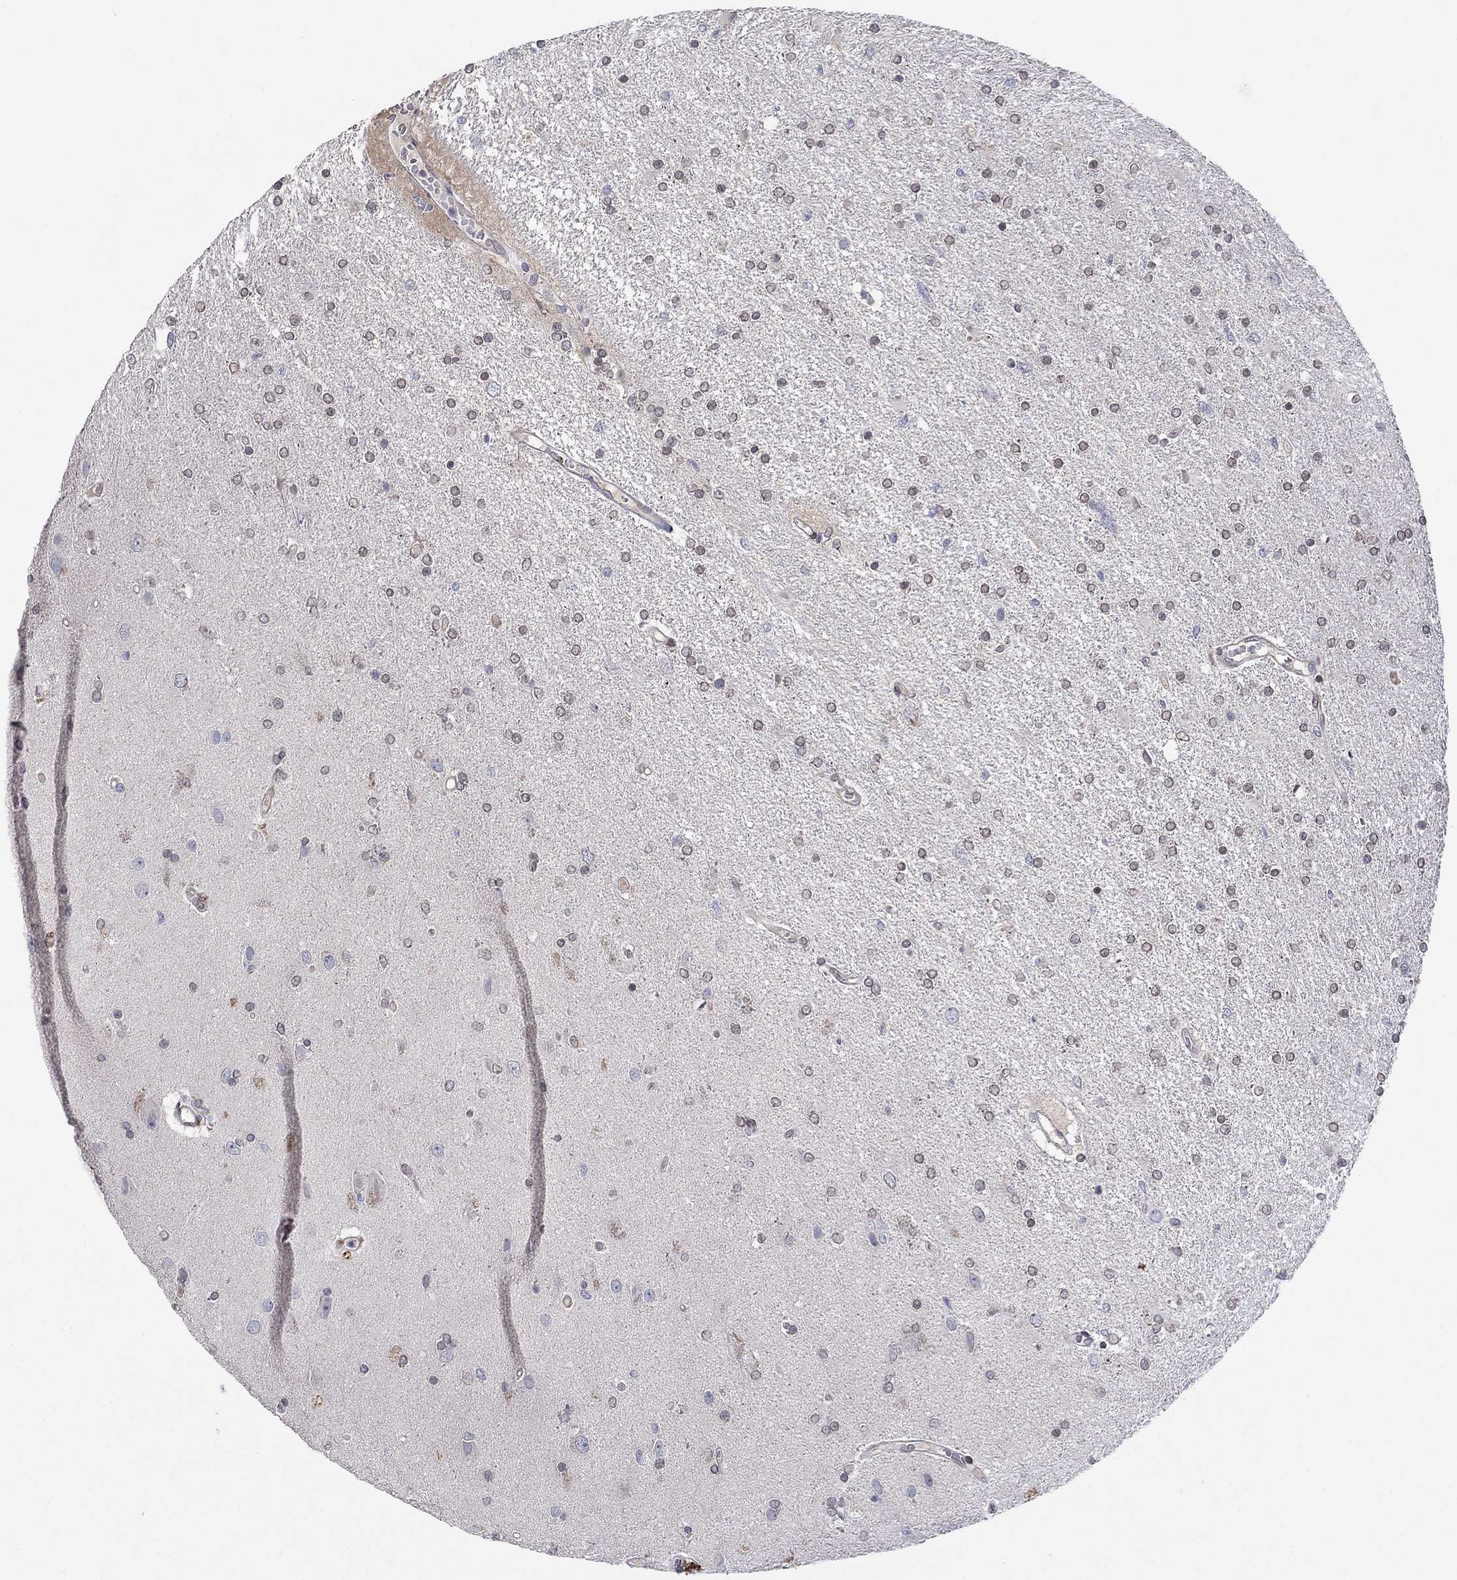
{"staining": {"intensity": "negative", "quantity": "none", "location": "none"}, "tissue": "glioma", "cell_type": "Tumor cells", "image_type": "cancer", "snomed": [{"axis": "morphology", "description": "Glioma, malignant, High grade"}, {"axis": "topography", "description": "Cerebral cortex"}], "caption": "Immunohistochemistry (IHC) photomicrograph of neoplastic tissue: human glioma stained with DAB displays no significant protein positivity in tumor cells.", "gene": "EMC9", "patient": {"sex": "male", "age": 70}}